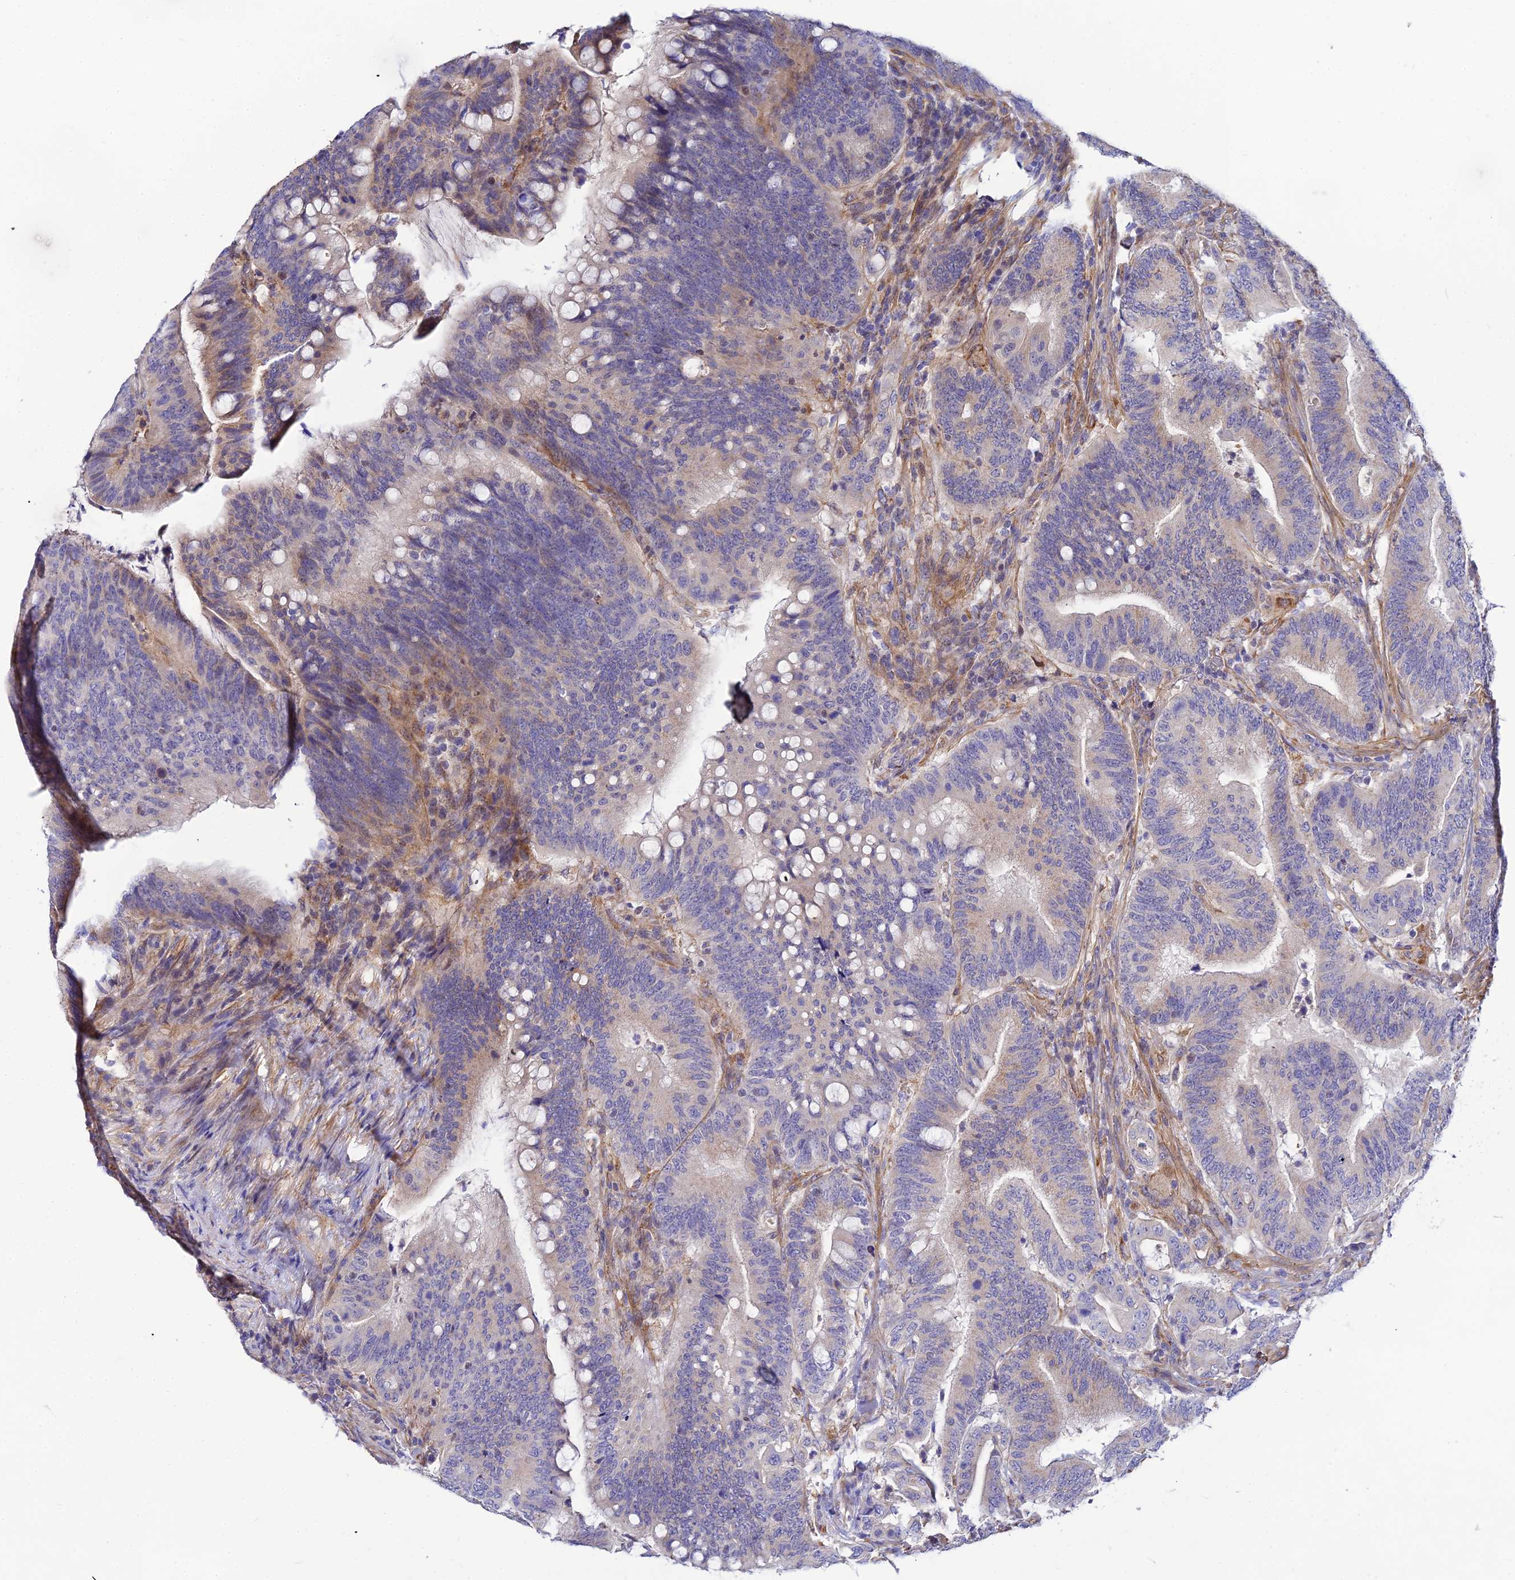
{"staining": {"intensity": "weak", "quantity": "25%-75%", "location": "cytoplasmic/membranous"}, "tissue": "colorectal cancer", "cell_type": "Tumor cells", "image_type": "cancer", "snomed": [{"axis": "morphology", "description": "Adenocarcinoma, NOS"}, {"axis": "topography", "description": "Colon"}], "caption": "Tumor cells display low levels of weak cytoplasmic/membranous staining in approximately 25%-75% of cells in human colorectal adenocarcinoma.", "gene": "ACOT2", "patient": {"sex": "female", "age": 66}}